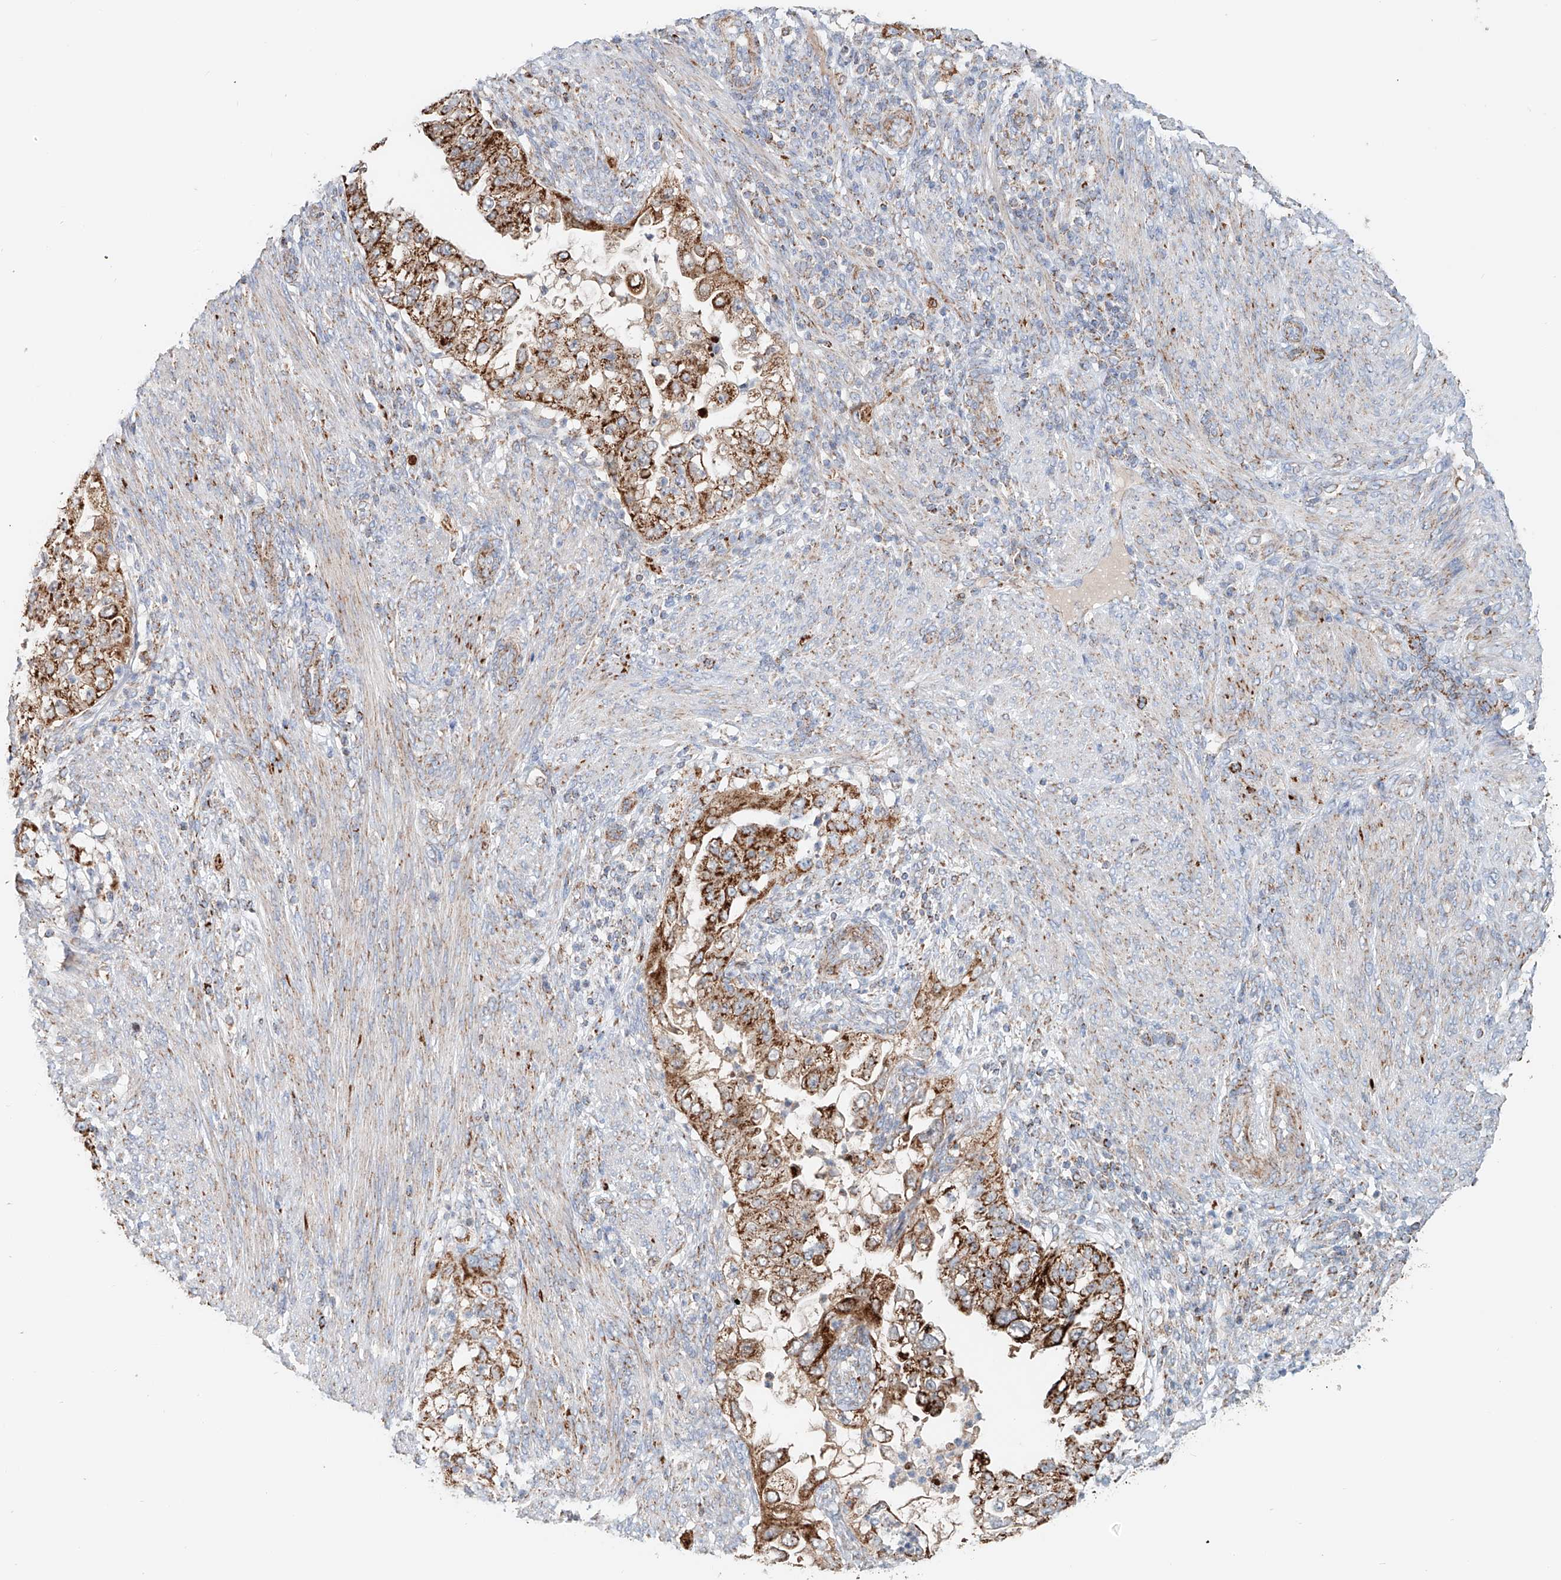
{"staining": {"intensity": "moderate", "quantity": ">75%", "location": "cytoplasmic/membranous"}, "tissue": "endometrial cancer", "cell_type": "Tumor cells", "image_type": "cancer", "snomed": [{"axis": "morphology", "description": "Adenocarcinoma, NOS"}, {"axis": "topography", "description": "Endometrium"}], "caption": "A micrograph showing moderate cytoplasmic/membranous positivity in about >75% of tumor cells in endometrial cancer, as visualized by brown immunohistochemical staining.", "gene": "CARD10", "patient": {"sex": "female", "age": 85}}